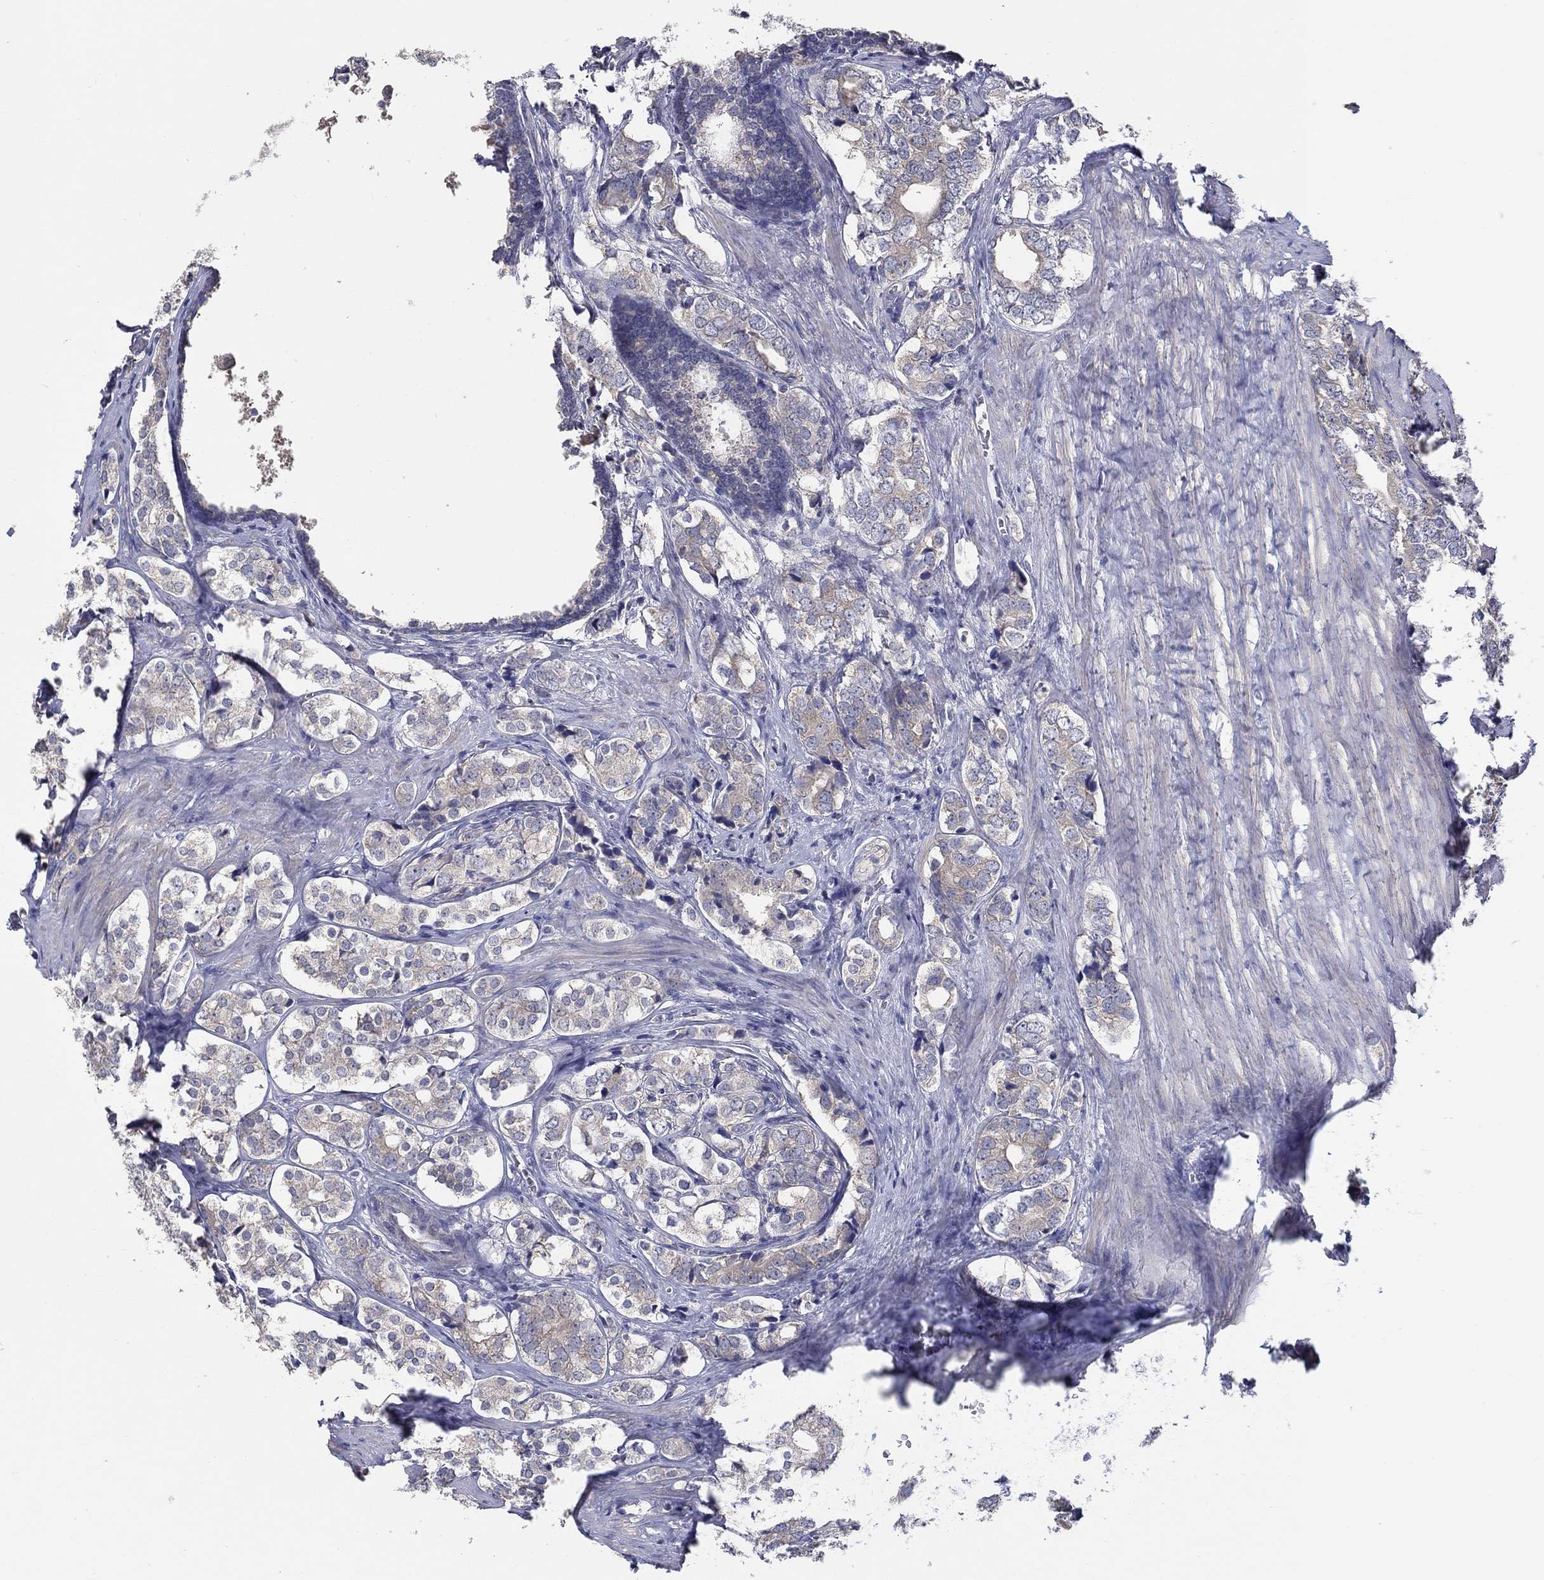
{"staining": {"intensity": "weak", "quantity": "<25%", "location": "cytoplasmic/membranous"}, "tissue": "prostate cancer", "cell_type": "Tumor cells", "image_type": "cancer", "snomed": [{"axis": "morphology", "description": "Adenocarcinoma, NOS"}, {"axis": "topography", "description": "Prostate and seminal vesicle, NOS"}], "caption": "High magnification brightfield microscopy of prostate adenocarcinoma stained with DAB (3,3'-diaminobenzidine) (brown) and counterstained with hematoxylin (blue): tumor cells show no significant positivity.", "gene": "DOCK3", "patient": {"sex": "male", "age": 63}}